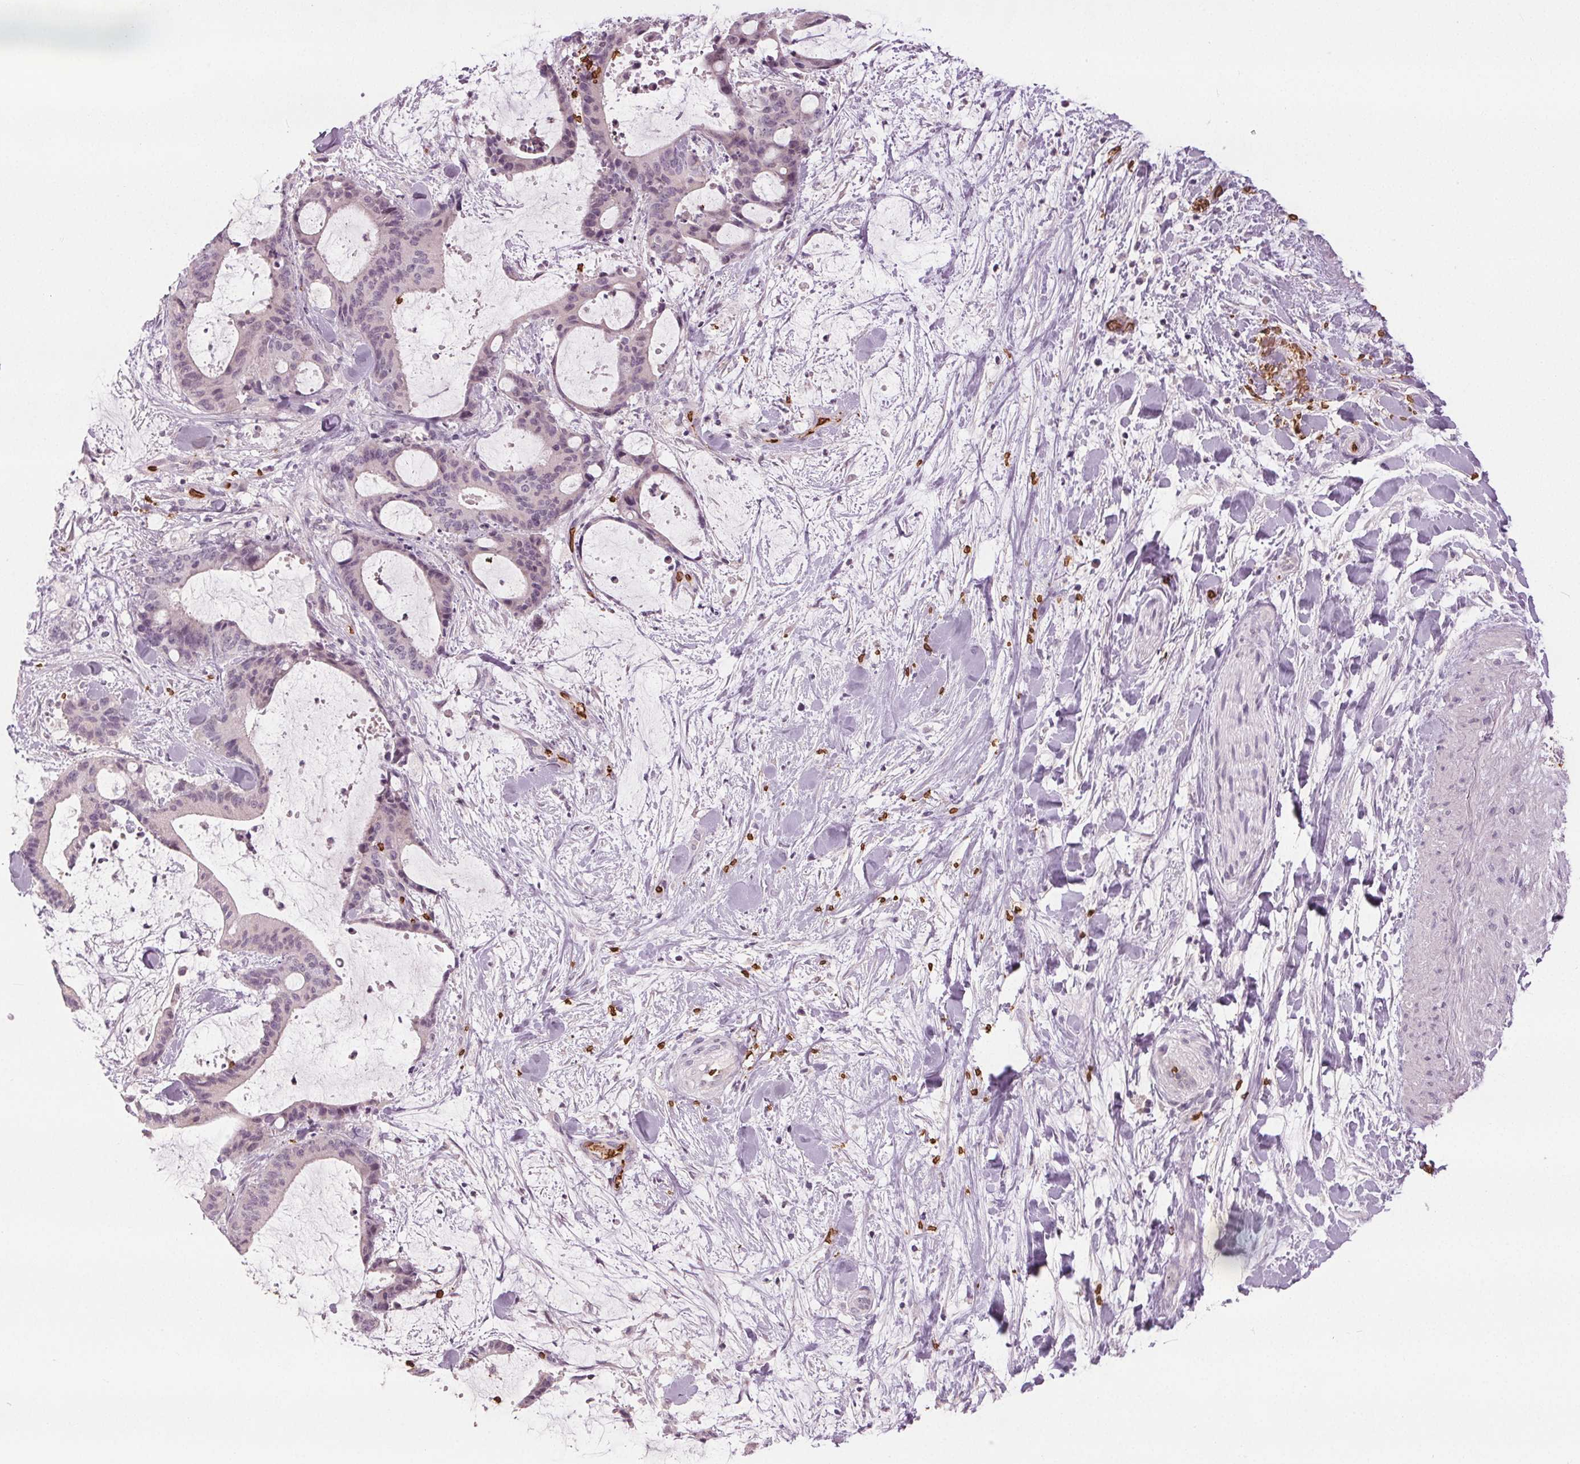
{"staining": {"intensity": "negative", "quantity": "none", "location": "none"}, "tissue": "liver cancer", "cell_type": "Tumor cells", "image_type": "cancer", "snomed": [{"axis": "morphology", "description": "Cholangiocarcinoma"}, {"axis": "topography", "description": "Liver"}], "caption": "Immunohistochemistry photomicrograph of neoplastic tissue: cholangiocarcinoma (liver) stained with DAB (3,3'-diaminobenzidine) demonstrates no significant protein expression in tumor cells.", "gene": "SLC4A1", "patient": {"sex": "female", "age": 73}}